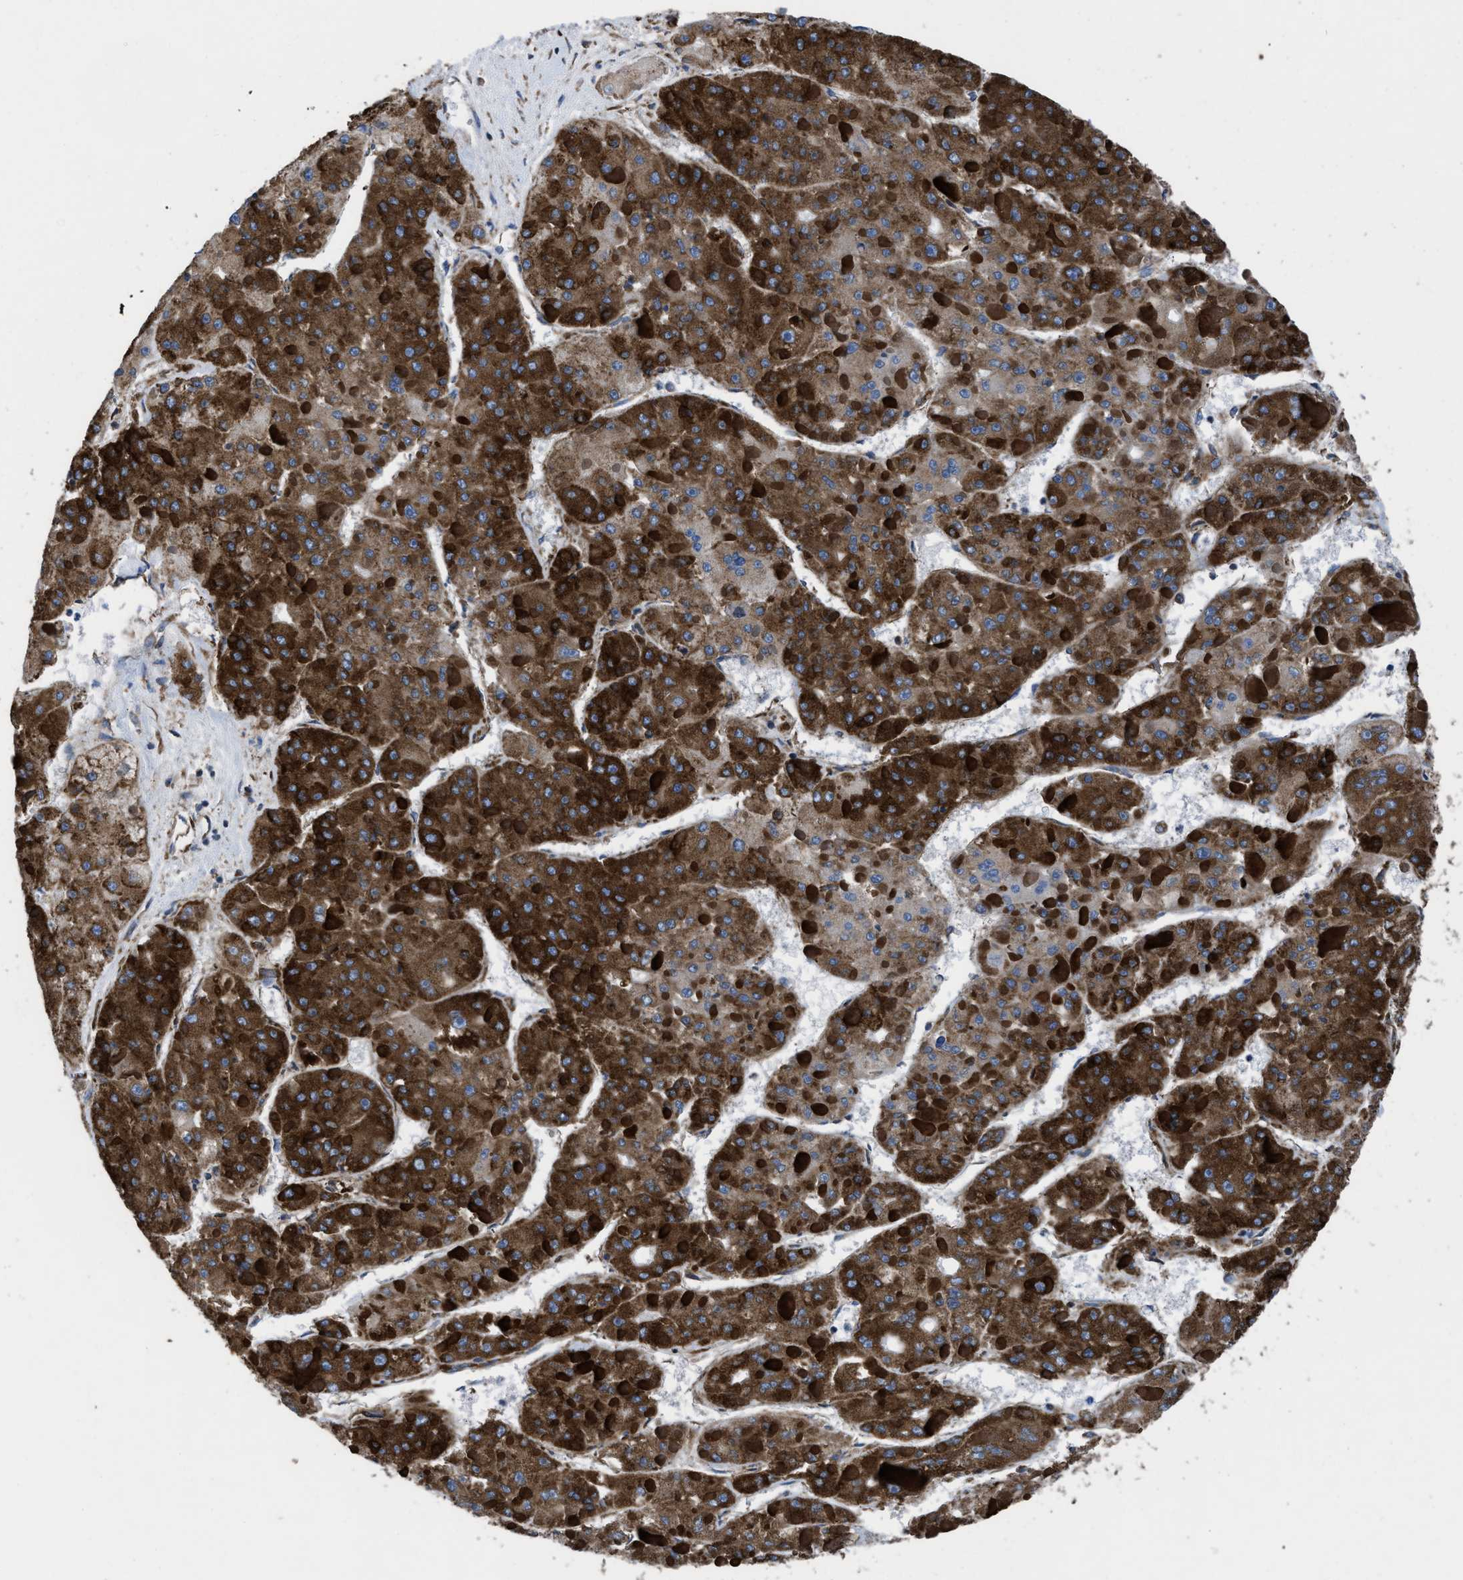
{"staining": {"intensity": "strong", "quantity": ">75%", "location": "cytoplasmic/membranous"}, "tissue": "liver cancer", "cell_type": "Tumor cells", "image_type": "cancer", "snomed": [{"axis": "morphology", "description": "Carcinoma, Hepatocellular, NOS"}, {"axis": "topography", "description": "Liver"}], "caption": "This histopathology image demonstrates liver hepatocellular carcinoma stained with immunohistochemistry to label a protein in brown. The cytoplasmic/membranous of tumor cells show strong positivity for the protein. Nuclei are counter-stained blue.", "gene": "CAPRIN1", "patient": {"sex": "female", "age": 73}}